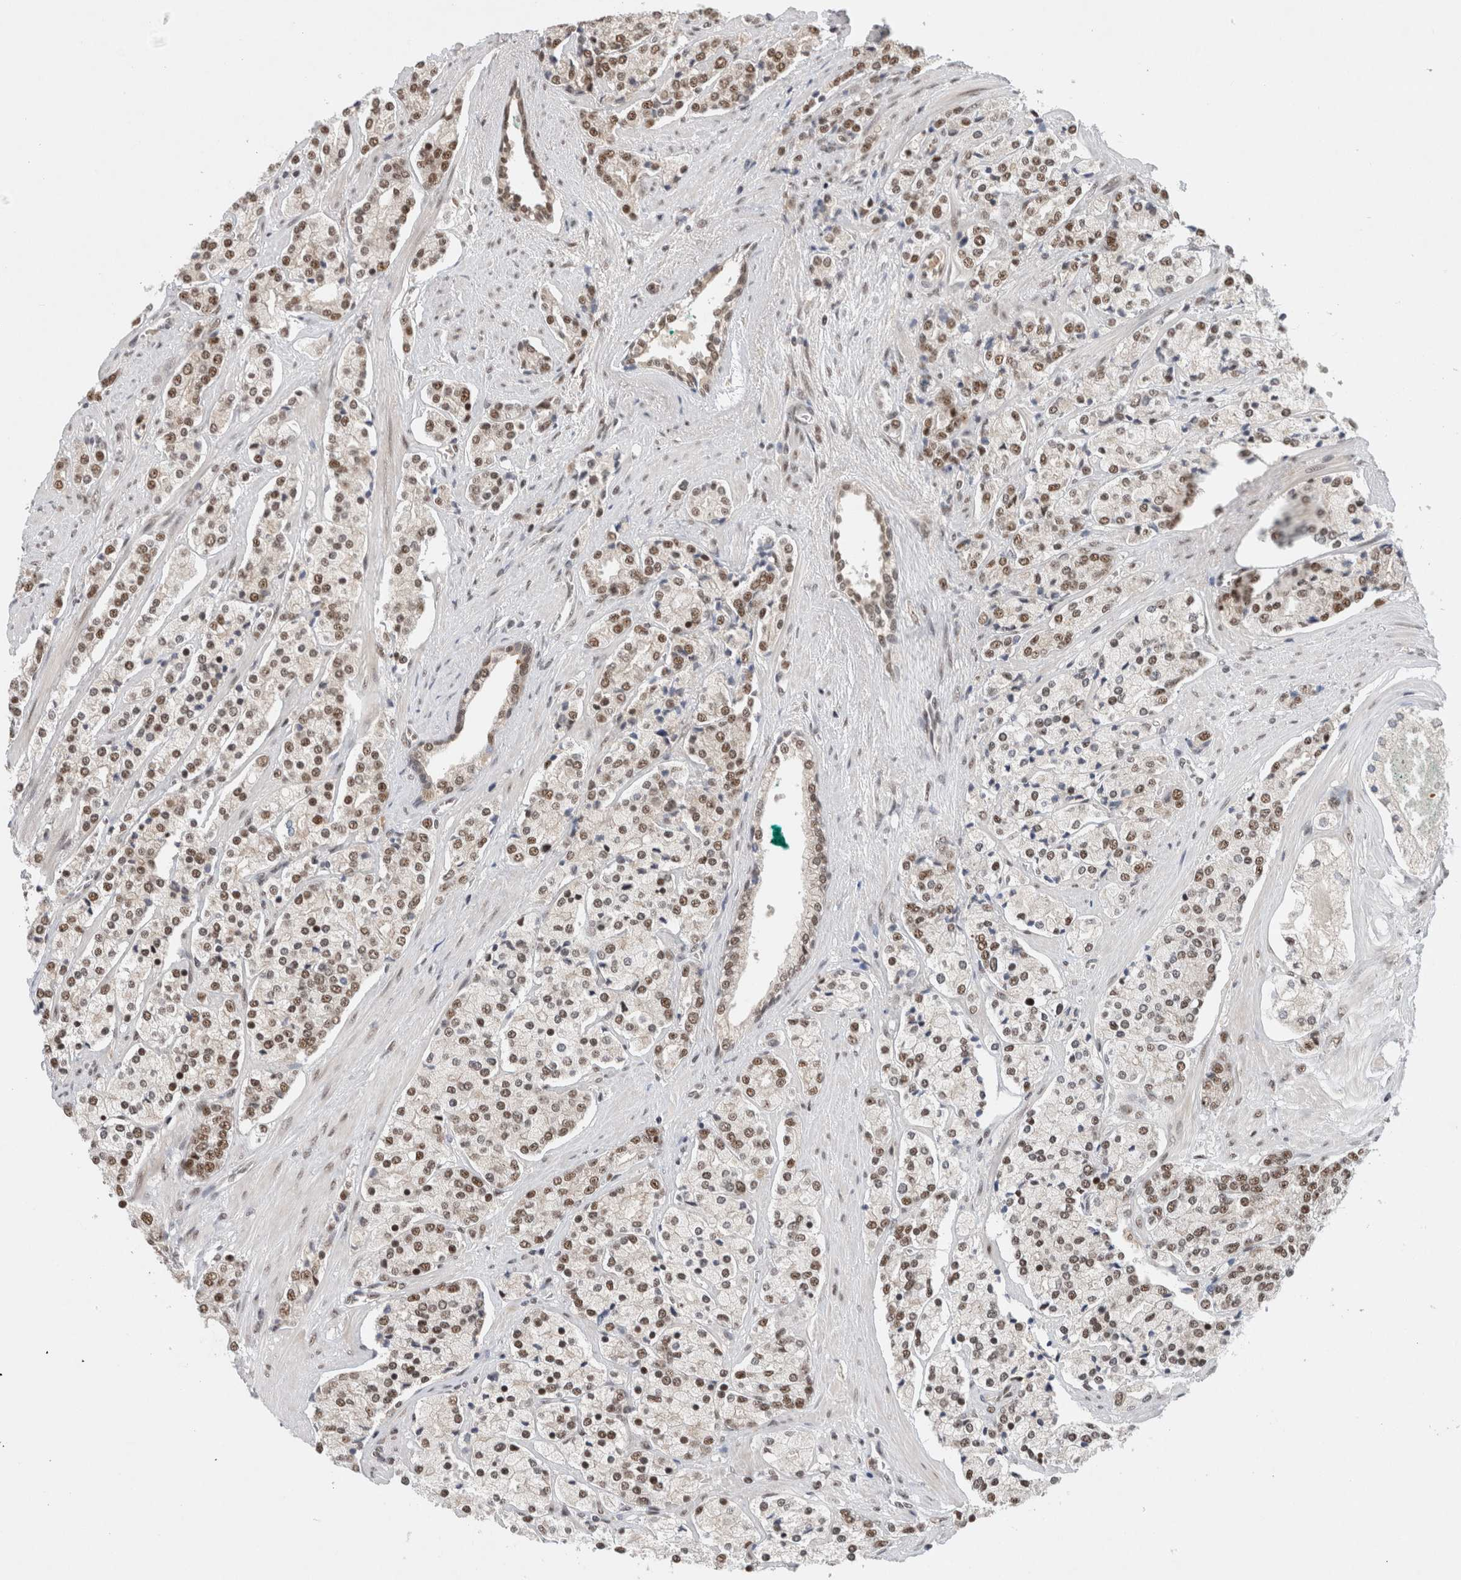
{"staining": {"intensity": "moderate", "quantity": ">75%", "location": "nuclear"}, "tissue": "prostate cancer", "cell_type": "Tumor cells", "image_type": "cancer", "snomed": [{"axis": "morphology", "description": "Adenocarcinoma, High grade"}, {"axis": "topography", "description": "Prostate"}], "caption": "Immunohistochemistry (IHC) (DAB (3,3'-diaminobenzidine)) staining of high-grade adenocarcinoma (prostate) demonstrates moderate nuclear protein positivity in about >75% of tumor cells.", "gene": "NCAPG2", "patient": {"sex": "male", "age": 71}}